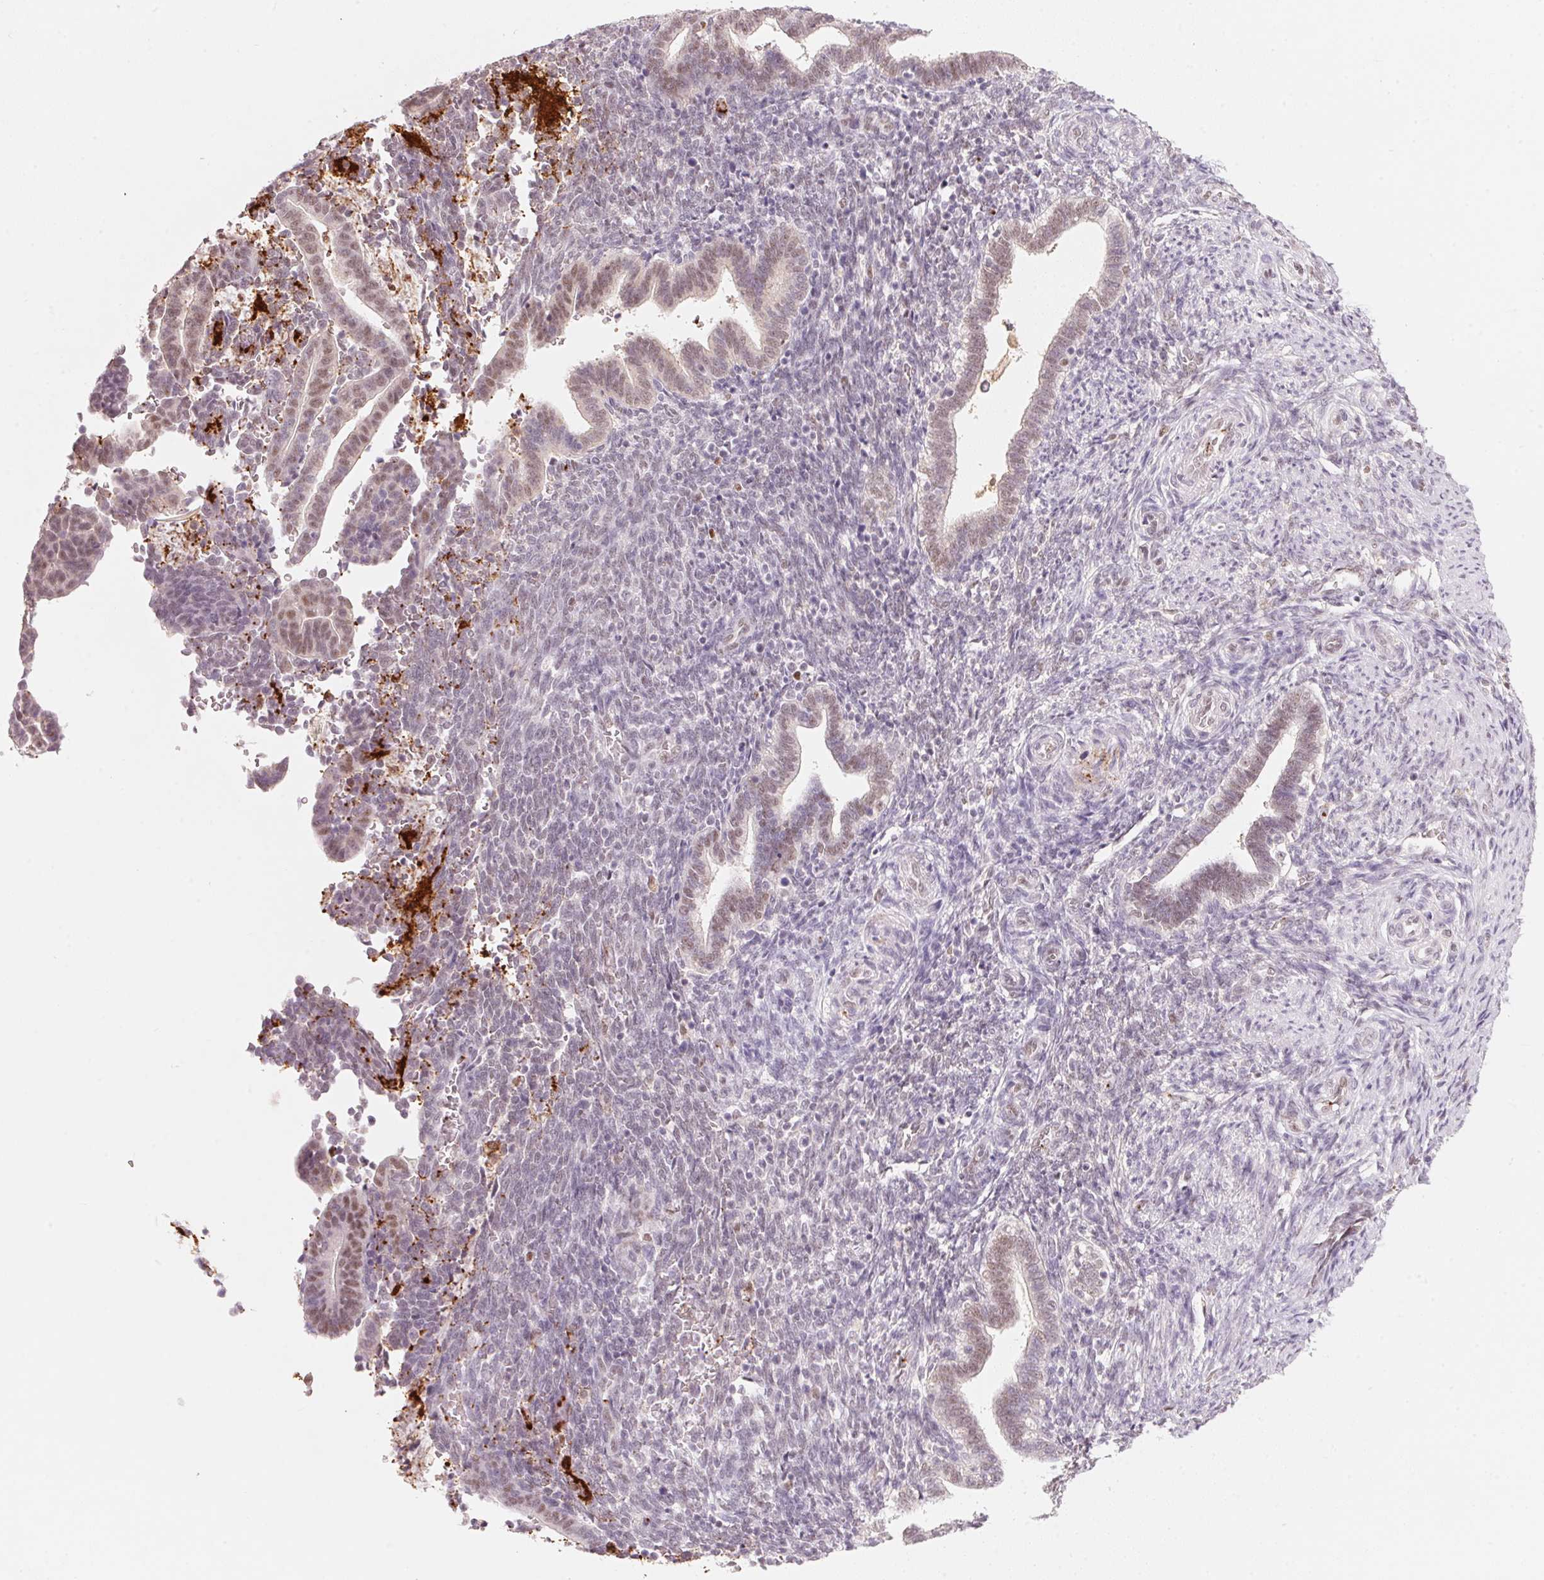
{"staining": {"intensity": "negative", "quantity": "none", "location": "none"}, "tissue": "endometrium", "cell_type": "Cells in endometrial stroma", "image_type": "normal", "snomed": [{"axis": "morphology", "description": "Normal tissue, NOS"}, {"axis": "topography", "description": "Endometrium"}], "caption": "Immunohistochemistry (IHC) image of benign endometrium: endometrium stained with DAB demonstrates no significant protein positivity in cells in endometrial stroma. The staining was performed using DAB to visualize the protein expression in brown, while the nuclei were stained in blue with hematoxylin (Magnification: 20x).", "gene": "ARHGAP22", "patient": {"sex": "female", "age": 34}}